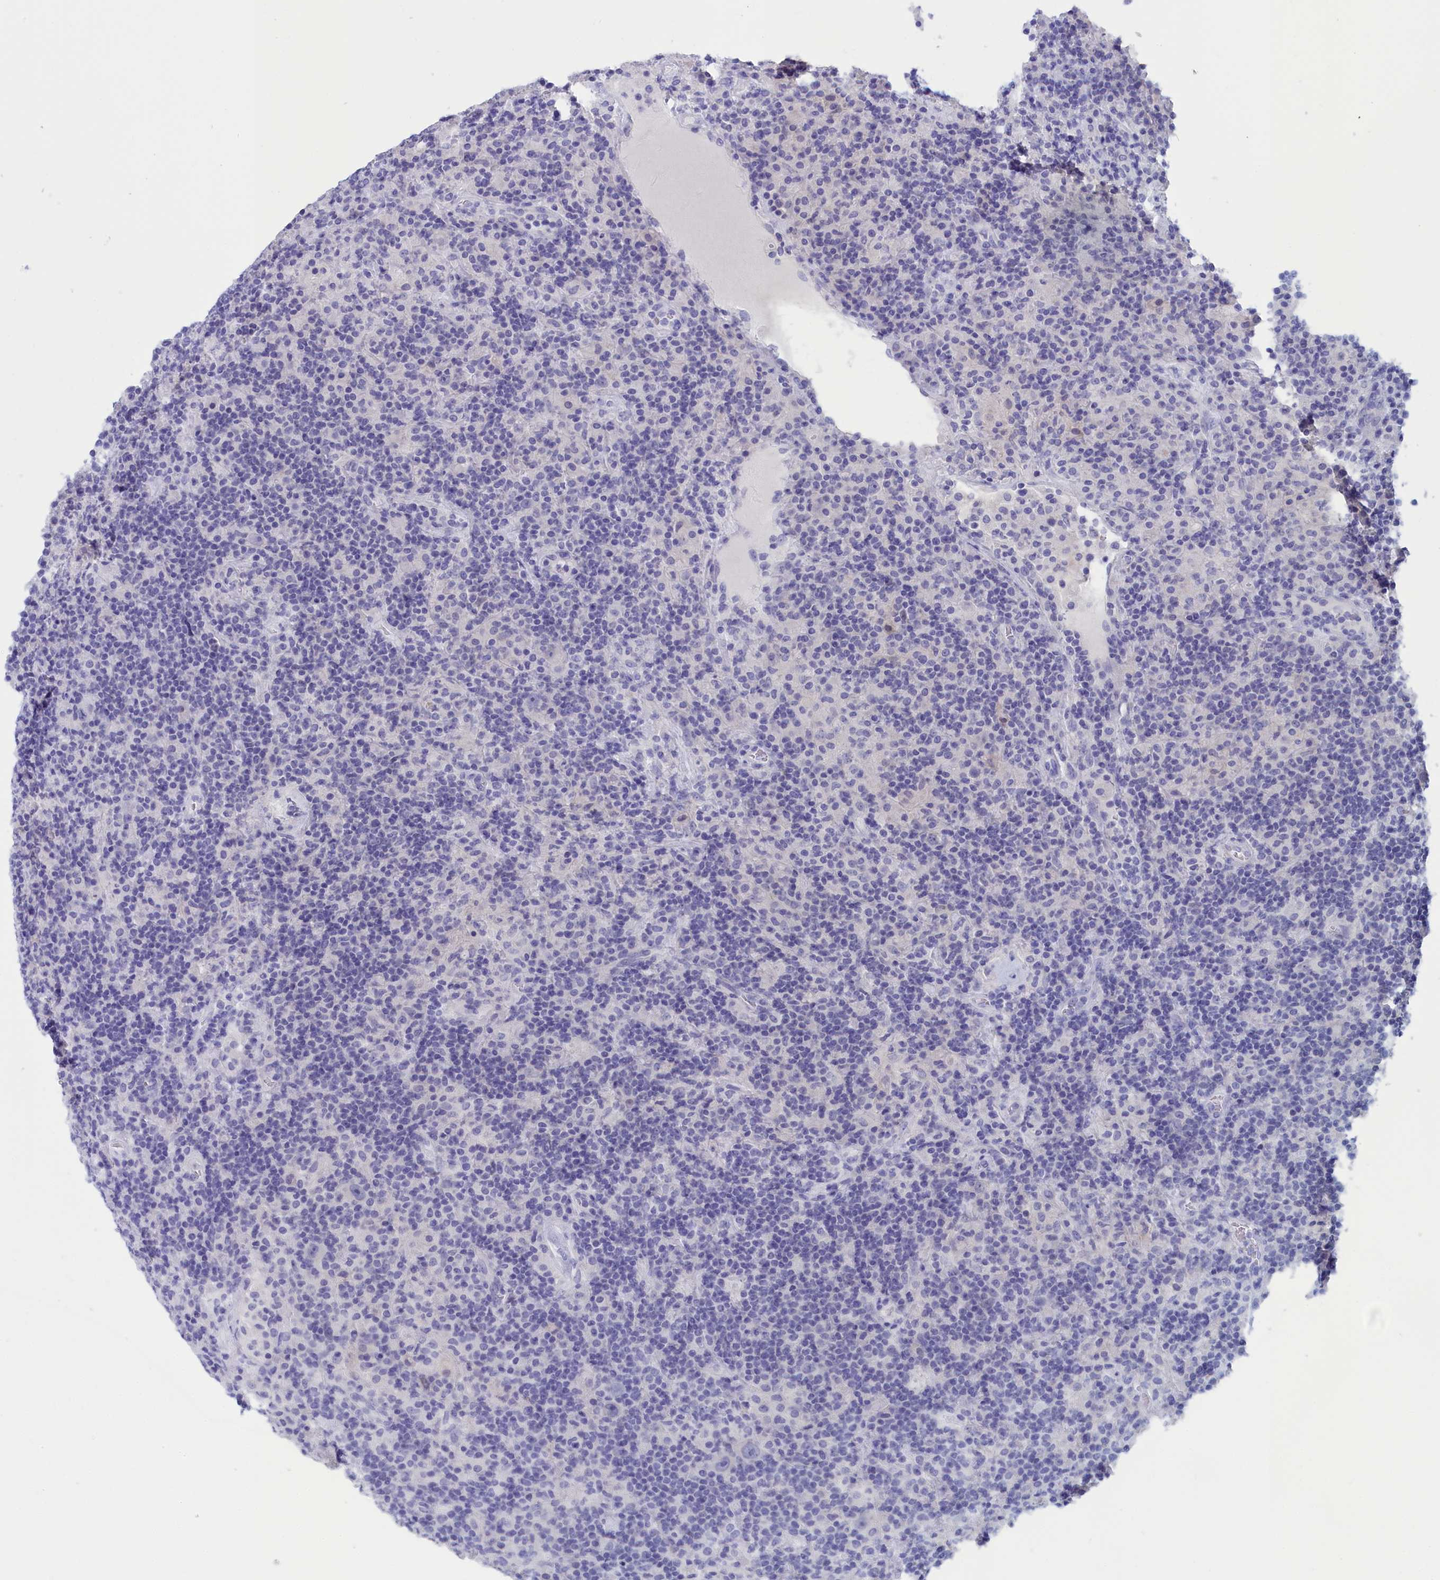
{"staining": {"intensity": "negative", "quantity": "none", "location": "none"}, "tissue": "lymphoma", "cell_type": "Tumor cells", "image_type": "cancer", "snomed": [{"axis": "morphology", "description": "Hodgkin's disease, NOS"}, {"axis": "topography", "description": "Lymph node"}], "caption": "This is an IHC photomicrograph of human Hodgkin's disease. There is no positivity in tumor cells.", "gene": "ANKRD2", "patient": {"sex": "male", "age": 70}}